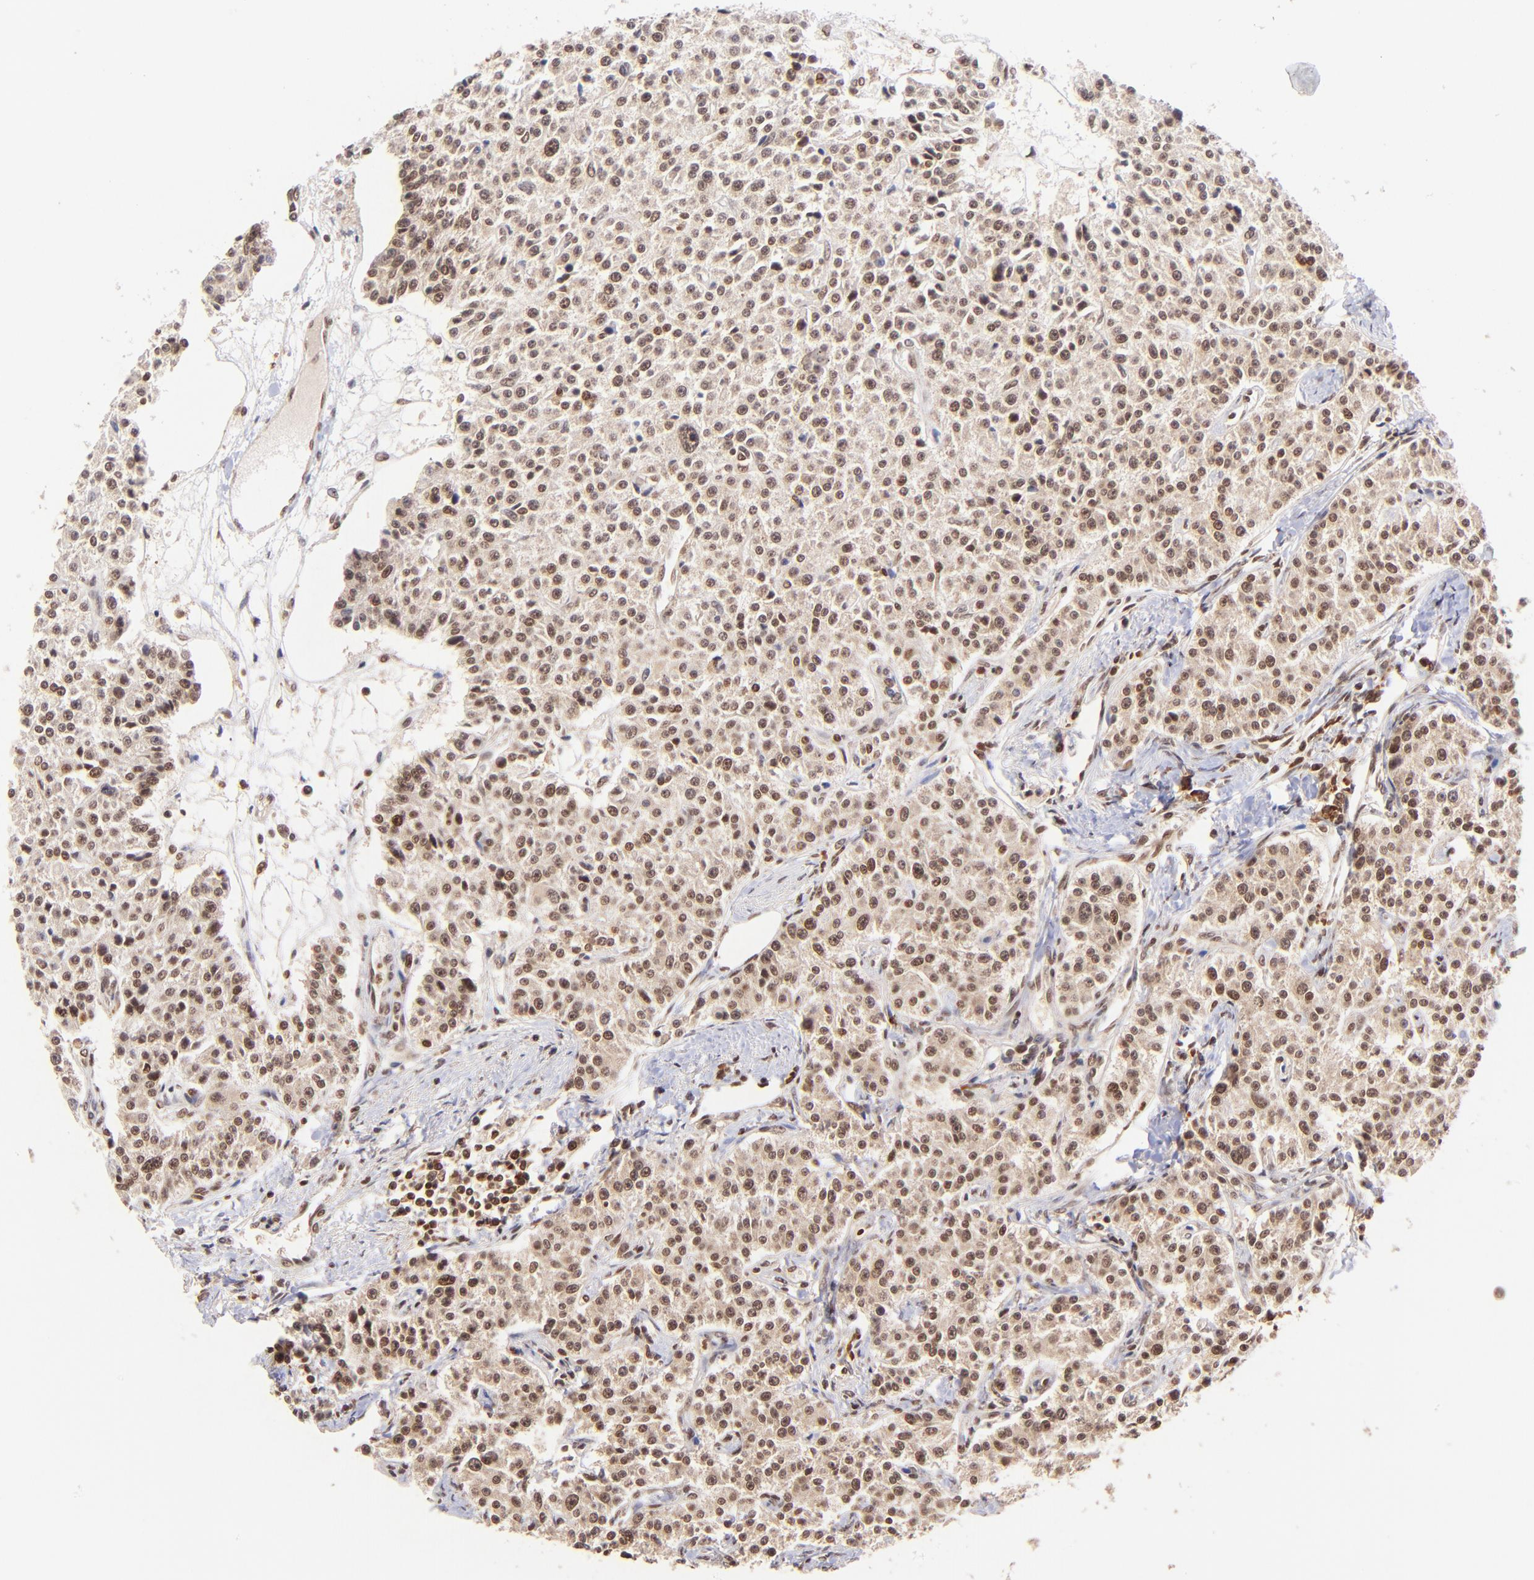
{"staining": {"intensity": "moderate", "quantity": ">75%", "location": "cytoplasmic/membranous,nuclear"}, "tissue": "carcinoid", "cell_type": "Tumor cells", "image_type": "cancer", "snomed": [{"axis": "morphology", "description": "Carcinoid, malignant, NOS"}, {"axis": "topography", "description": "Stomach"}], "caption": "The micrograph exhibits staining of carcinoid, revealing moderate cytoplasmic/membranous and nuclear protein staining (brown color) within tumor cells. (IHC, brightfield microscopy, high magnification).", "gene": "WDR25", "patient": {"sex": "female", "age": 76}}